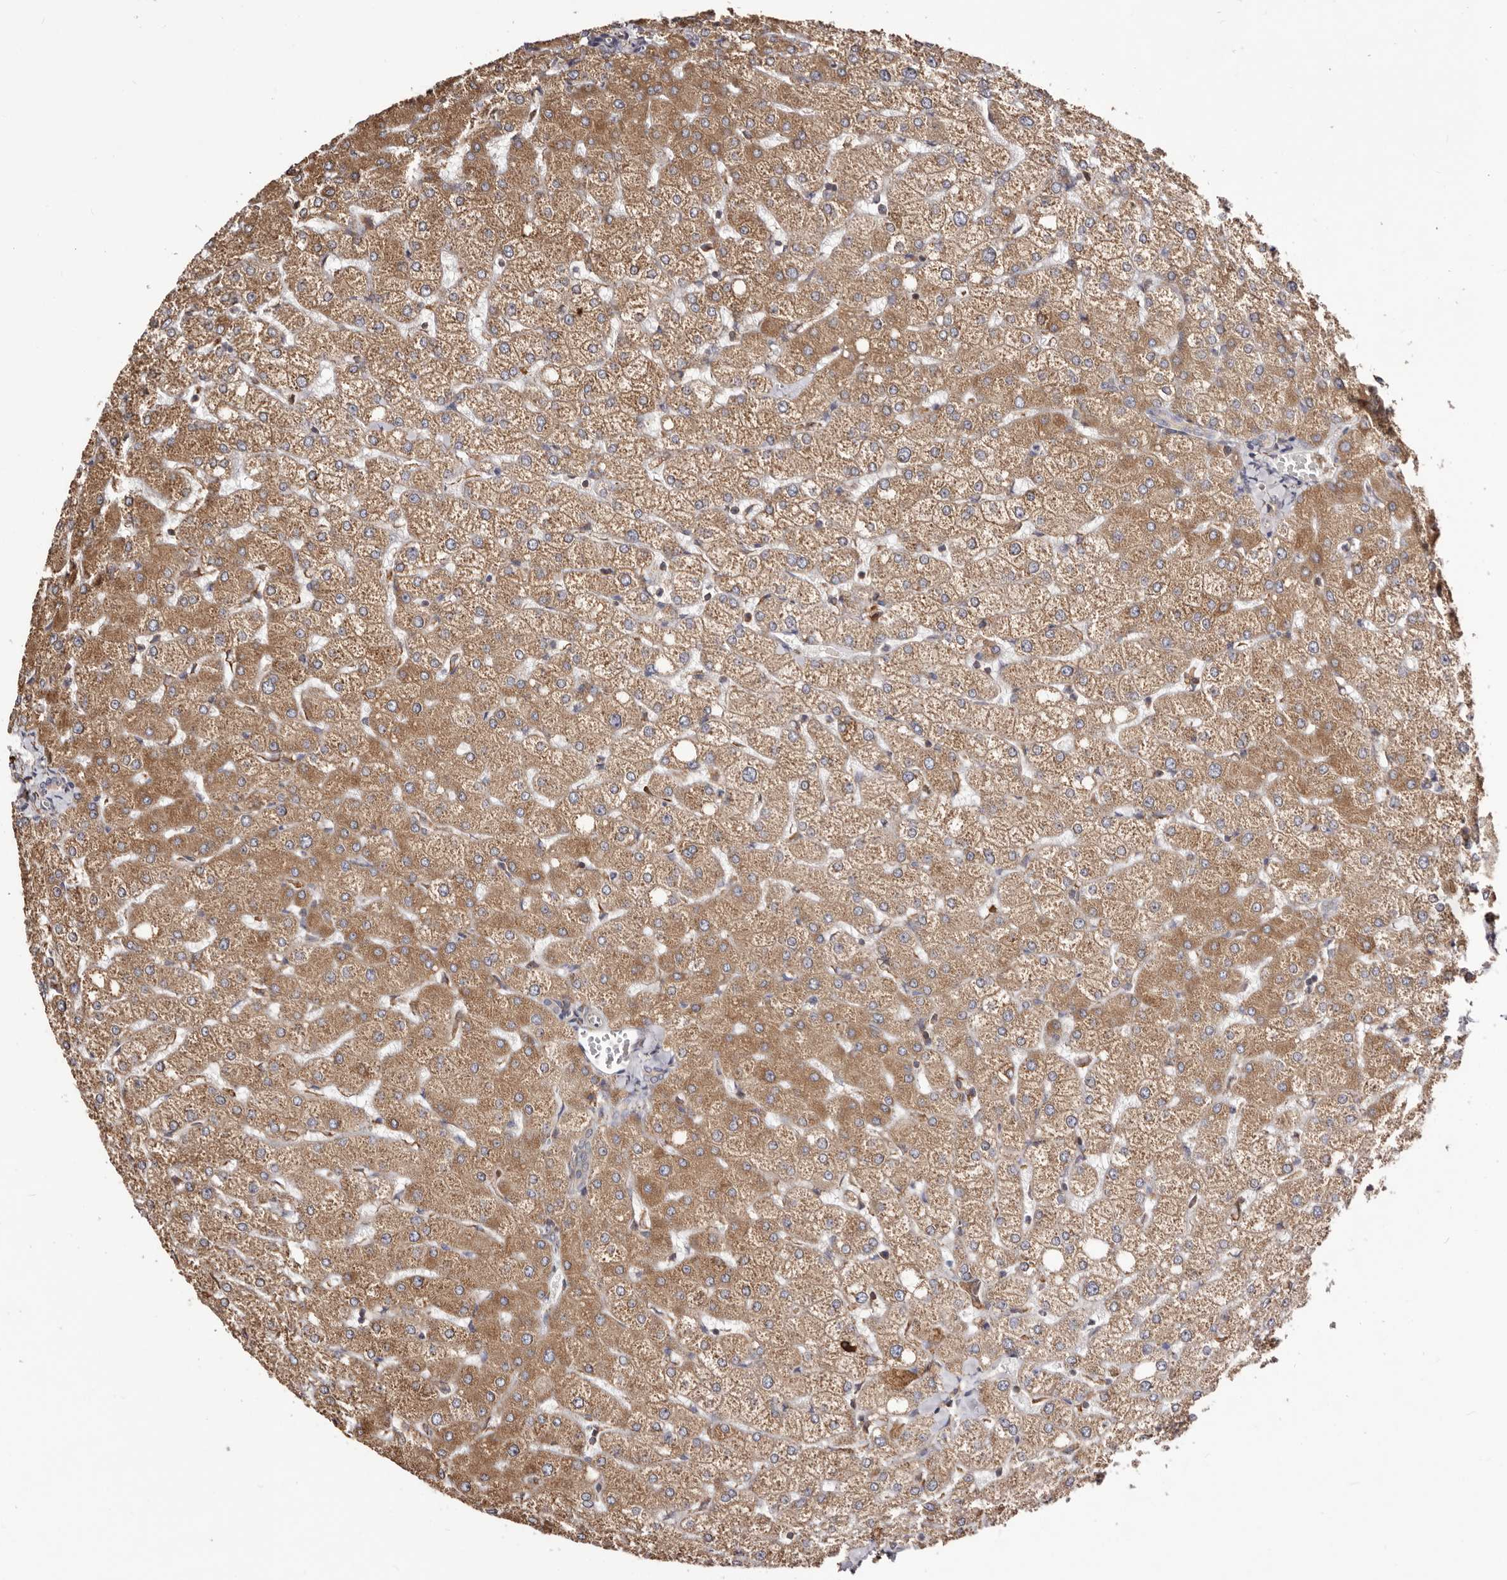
{"staining": {"intensity": "weak", "quantity": "25%-75%", "location": "cytoplasmic/membranous"}, "tissue": "liver", "cell_type": "Cholangiocytes", "image_type": "normal", "snomed": [{"axis": "morphology", "description": "Normal tissue, NOS"}, {"axis": "topography", "description": "Liver"}], "caption": "Cholangiocytes demonstrate low levels of weak cytoplasmic/membranous staining in approximately 25%-75% of cells in normal human liver.", "gene": "ACBD6", "patient": {"sex": "female", "age": 54}}